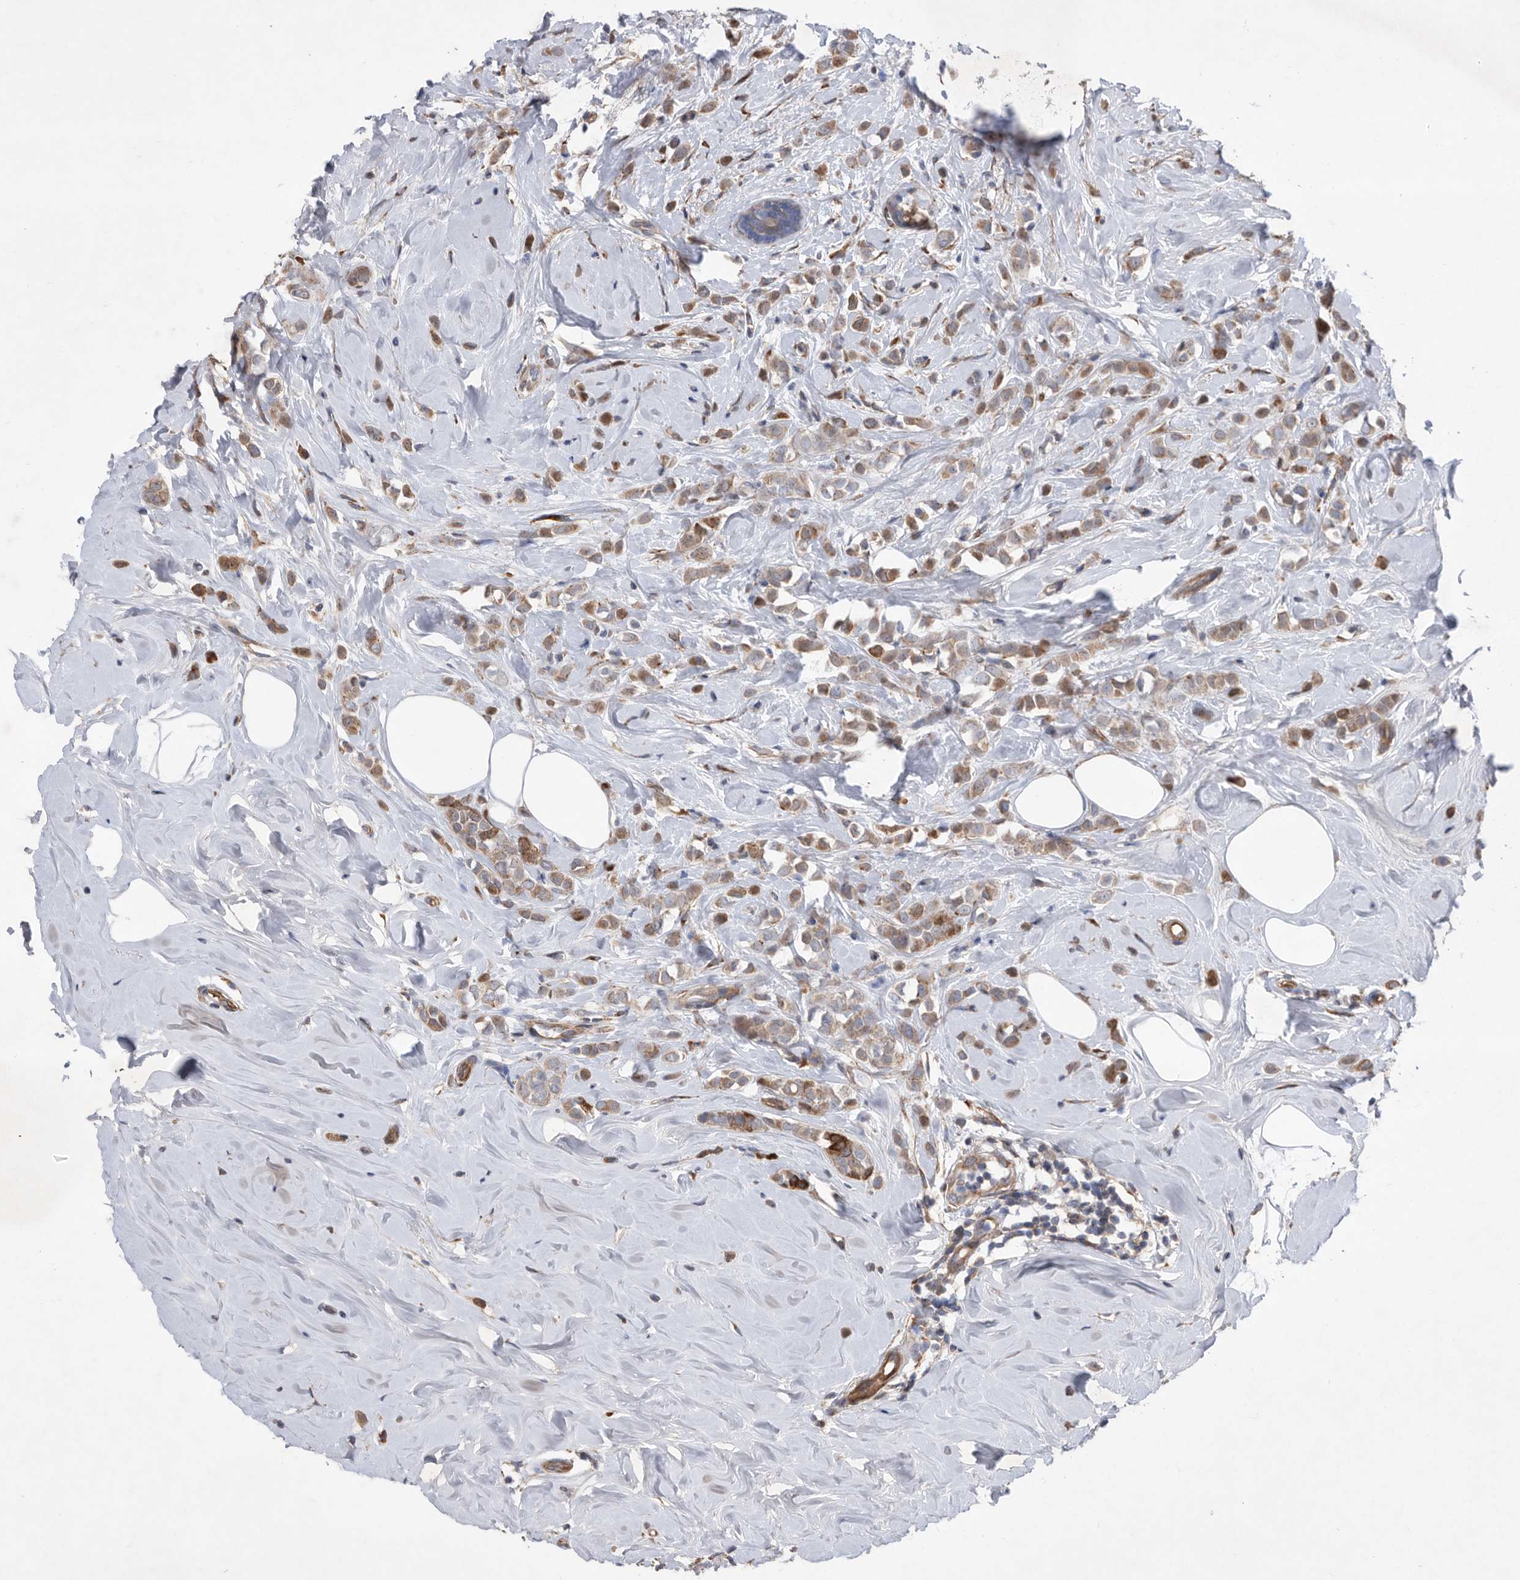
{"staining": {"intensity": "moderate", "quantity": ">75%", "location": "cytoplasmic/membranous"}, "tissue": "breast cancer", "cell_type": "Tumor cells", "image_type": "cancer", "snomed": [{"axis": "morphology", "description": "Lobular carcinoma"}, {"axis": "topography", "description": "Breast"}], "caption": "Immunohistochemistry (IHC) photomicrograph of neoplastic tissue: breast cancer stained using immunohistochemistry (IHC) displays medium levels of moderate protein expression localized specifically in the cytoplasmic/membranous of tumor cells, appearing as a cytoplasmic/membranous brown color.", "gene": "ATP13A3", "patient": {"sex": "female", "age": 47}}